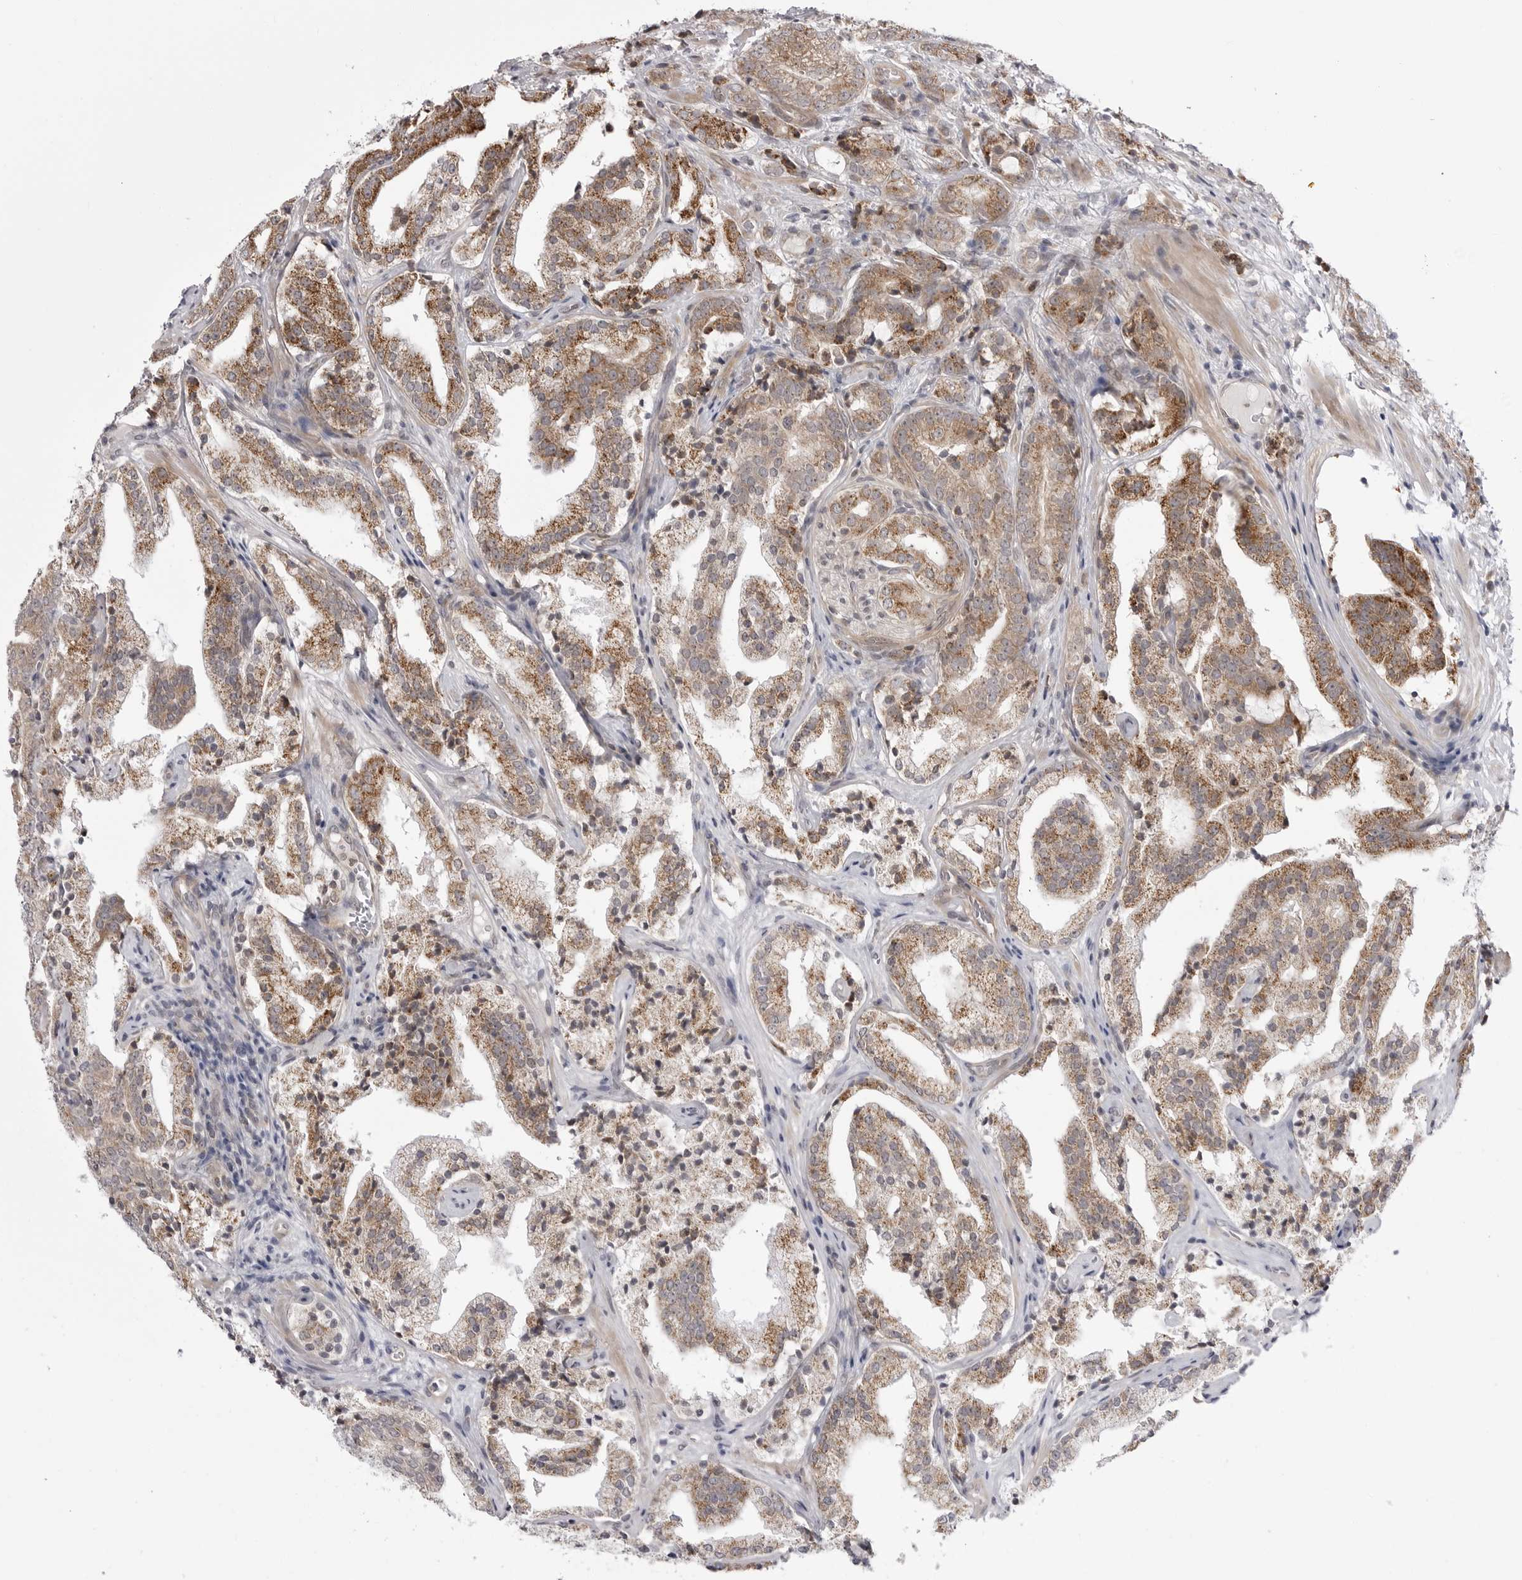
{"staining": {"intensity": "moderate", "quantity": ">75%", "location": "cytoplasmic/membranous"}, "tissue": "prostate cancer", "cell_type": "Tumor cells", "image_type": "cancer", "snomed": [{"axis": "morphology", "description": "Adenocarcinoma, High grade"}, {"axis": "topography", "description": "Prostate"}], "caption": "Prostate cancer (high-grade adenocarcinoma) stained with immunohistochemistry displays moderate cytoplasmic/membranous expression in approximately >75% of tumor cells. (DAB (3,3'-diaminobenzidine) = brown stain, brightfield microscopy at high magnification).", "gene": "CCDC18", "patient": {"sex": "male", "age": 57}}